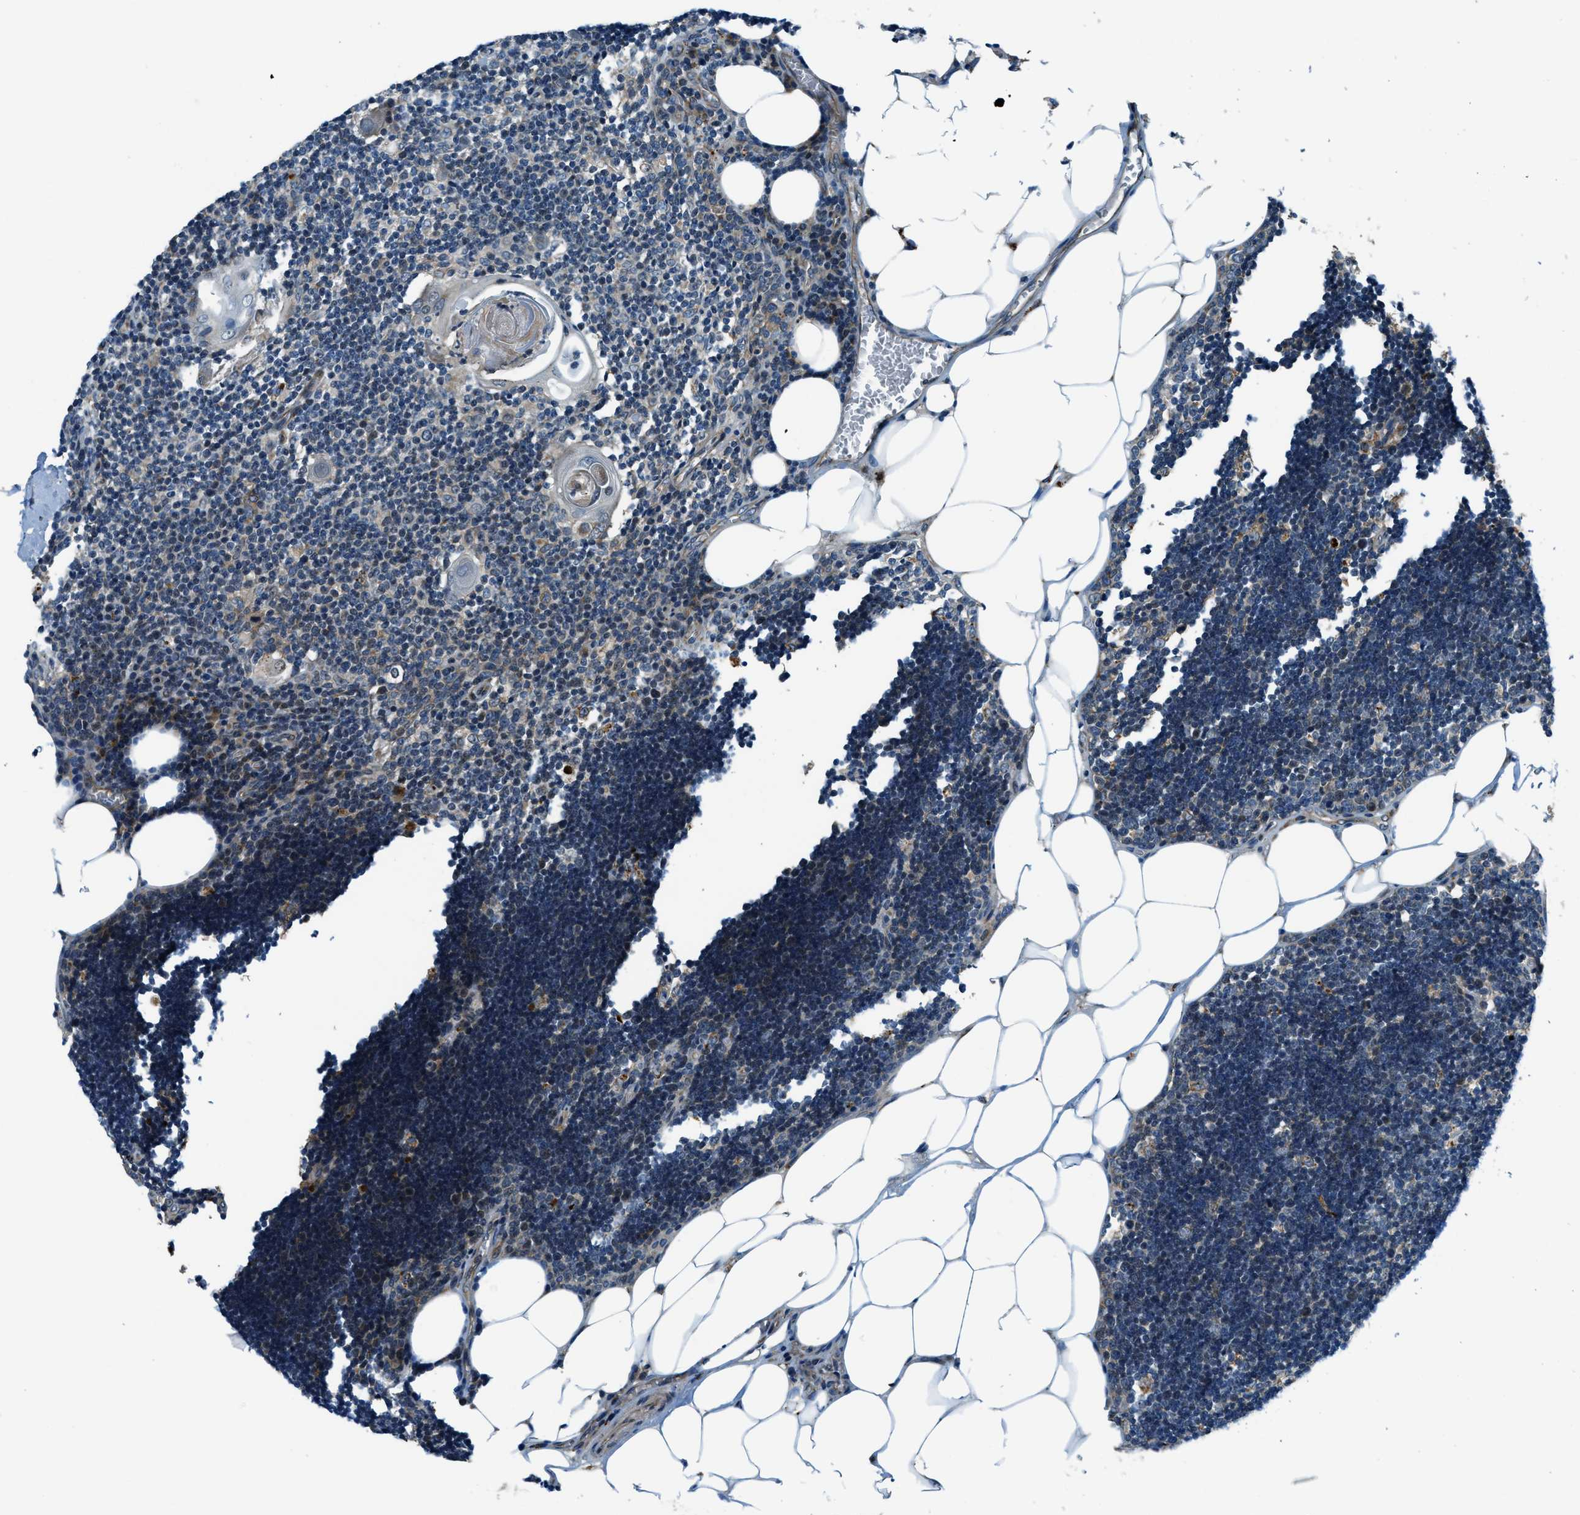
{"staining": {"intensity": "weak", "quantity": "25%-75%", "location": "cytoplasmic/membranous"}, "tissue": "lymph node", "cell_type": "Germinal center cells", "image_type": "normal", "snomed": [{"axis": "morphology", "description": "Normal tissue, NOS"}, {"axis": "topography", "description": "Lymph node"}], "caption": "A brown stain shows weak cytoplasmic/membranous positivity of a protein in germinal center cells of unremarkable human lymph node. Nuclei are stained in blue.", "gene": "GINM1", "patient": {"sex": "male", "age": 33}}